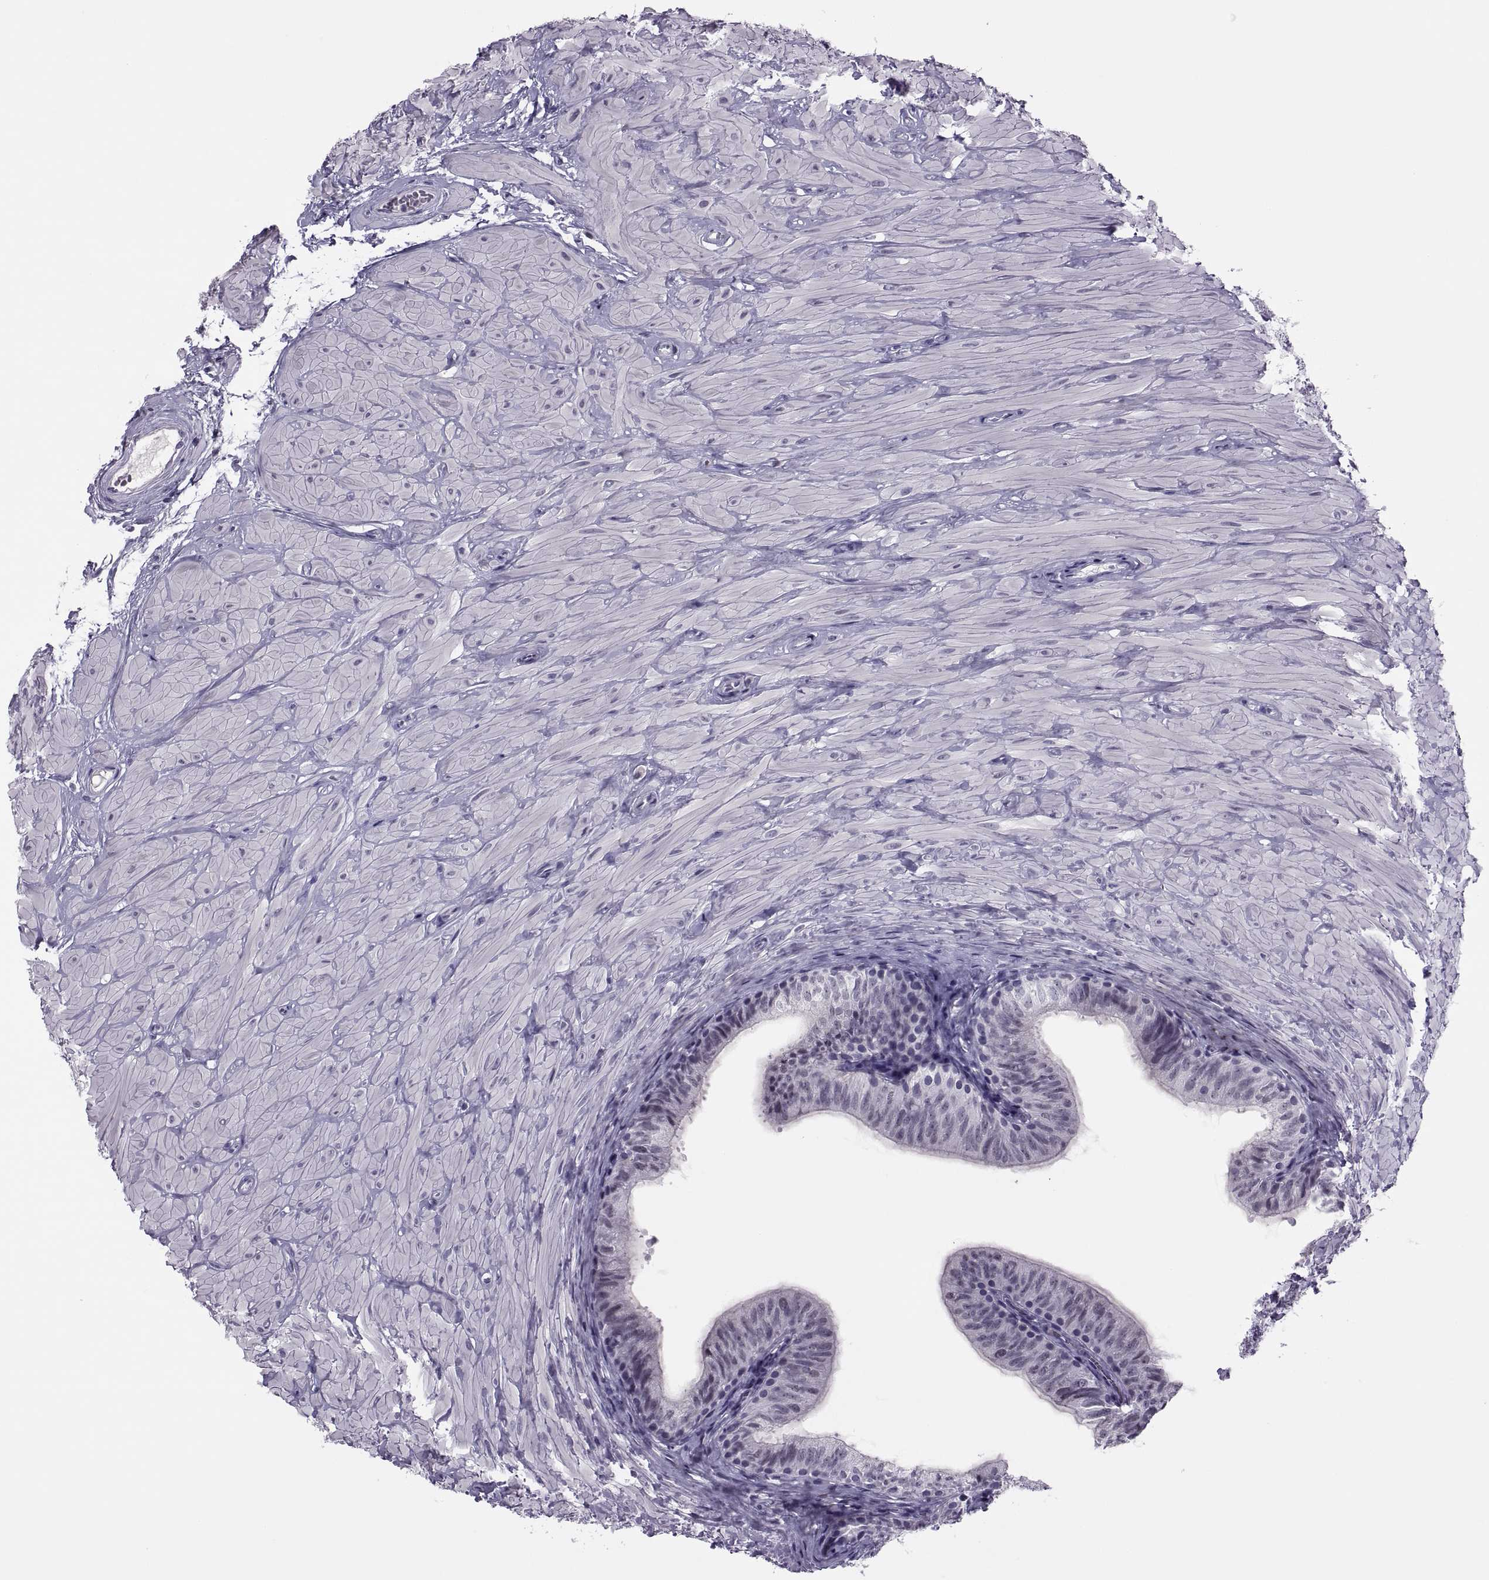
{"staining": {"intensity": "negative", "quantity": "none", "location": "none"}, "tissue": "epididymis", "cell_type": "Glandular cells", "image_type": "normal", "snomed": [{"axis": "morphology", "description": "Normal tissue, NOS"}, {"axis": "topography", "description": "Epididymis"}, {"axis": "topography", "description": "Vas deferens"}], "caption": "IHC photomicrograph of unremarkable epididymis: human epididymis stained with DAB exhibits no significant protein positivity in glandular cells. (Stains: DAB IHC with hematoxylin counter stain, Microscopy: brightfield microscopy at high magnification).", "gene": "SYNGR4", "patient": {"sex": "male", "age": 23}}